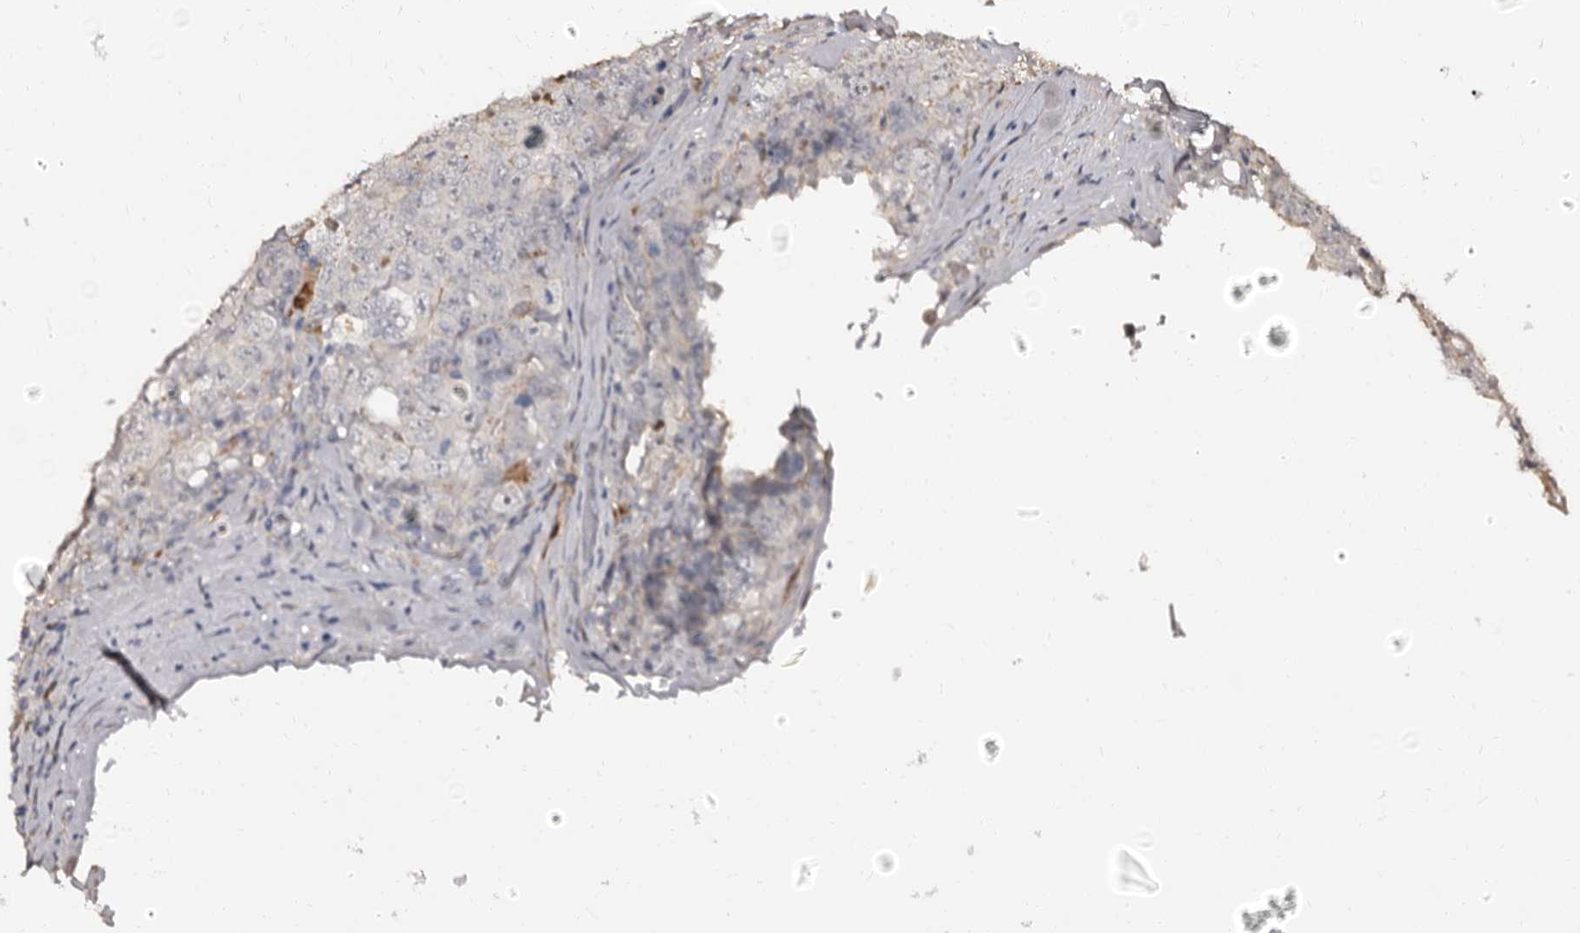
{"staining": {"intensity": "negative", "quantity": "none", "location": "none"}, "tissue": "testis cancer", "cell_type": "Tumor cells", "image_type": "cancer", "snomed": [{"axis": "morphology", "description": "Carcinoma, Embryonal, NOS"}, {"axis": "topography", "description": "Testis"}], "caption": "The histopathology image displays no significant expression in tumor cells of testis cancer.", "gene": "PTAFR", "patient": {"sex": "male", "age": 26}}